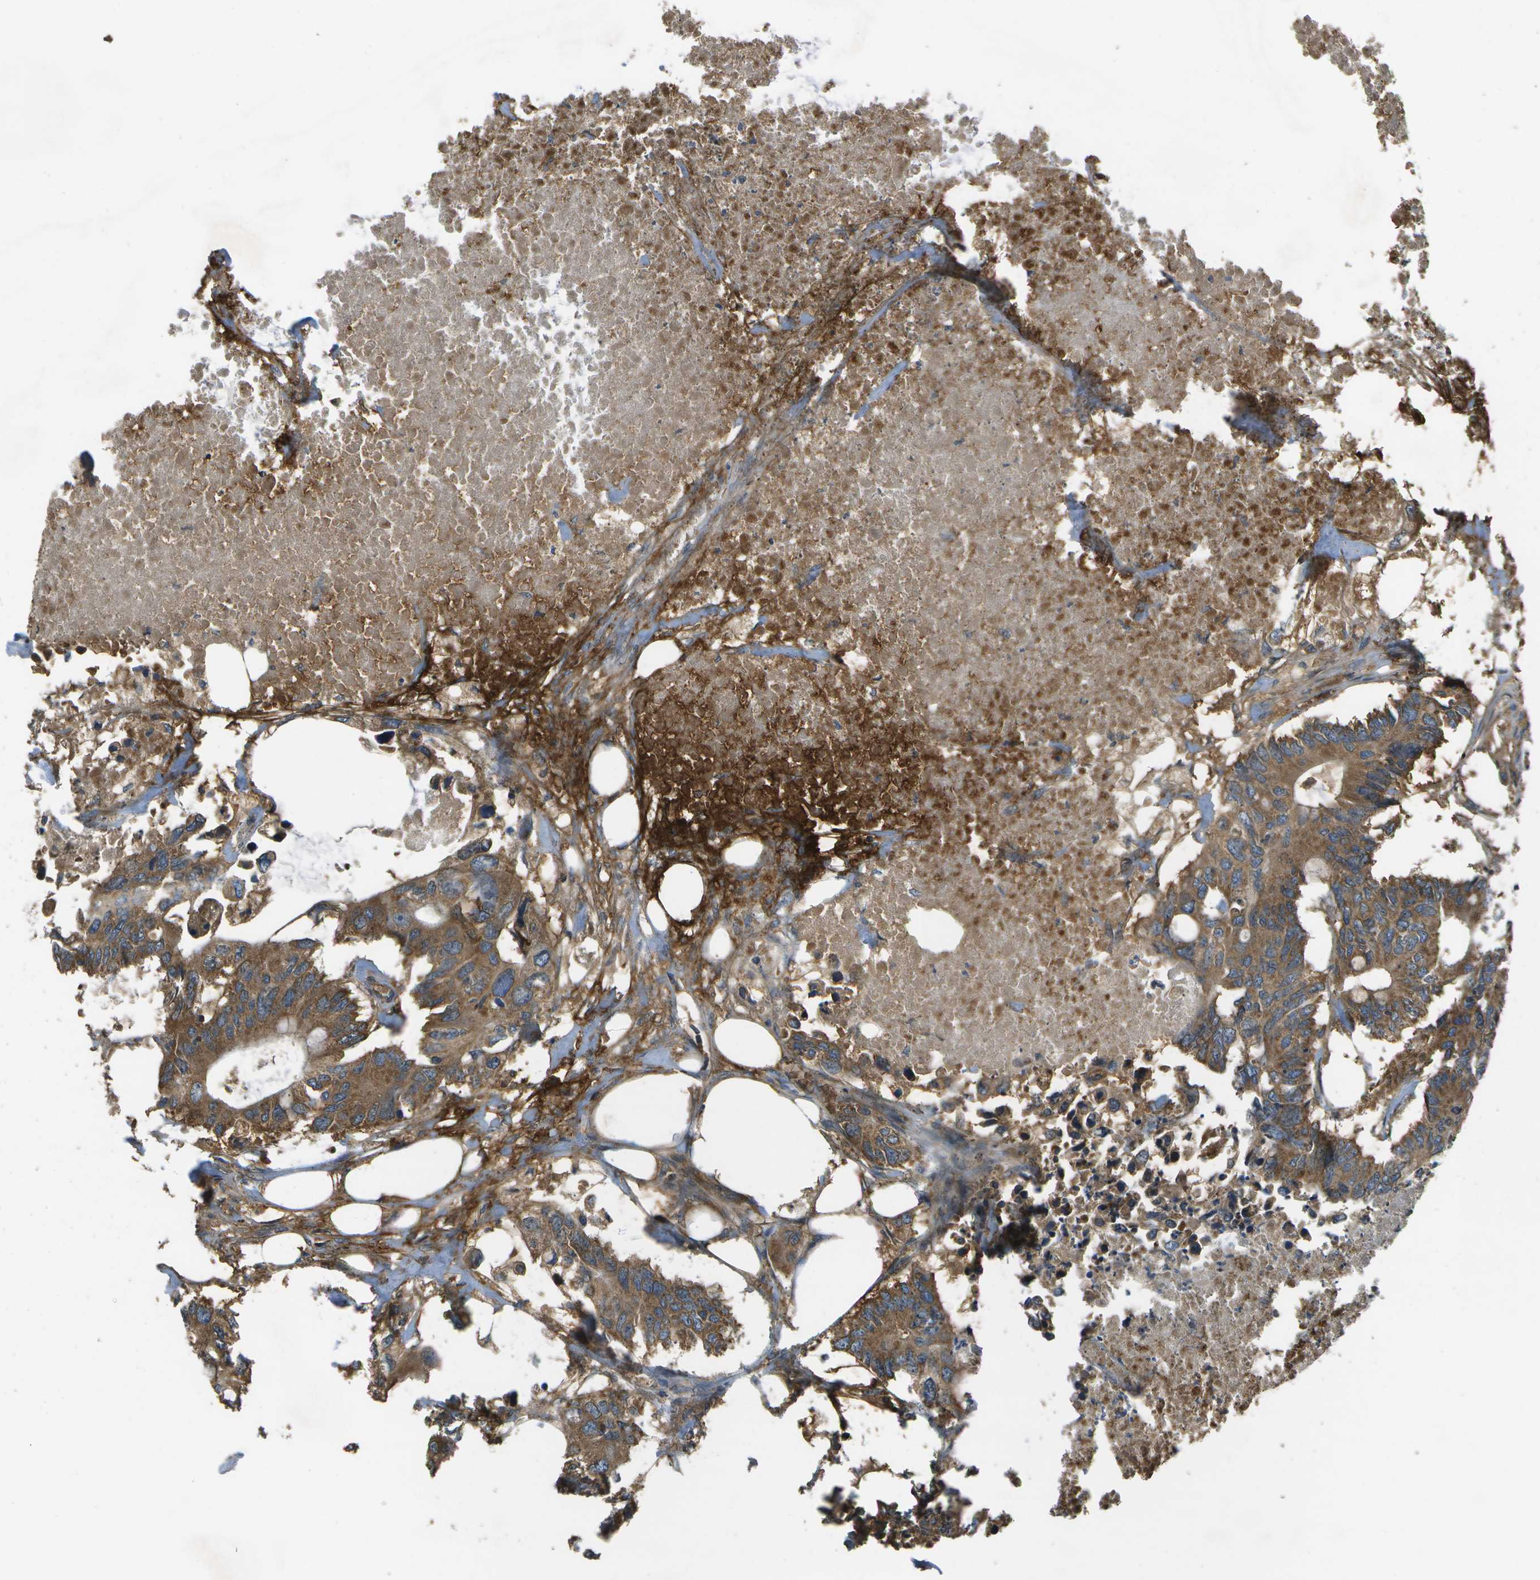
{"staining": {"intensity": "moderate", "quantity": ">75%", "location": "cytoplasmic/membranous"}, "tissue": "colorectal cancer", "cell_type": "Tumor cells", "image_type": "cancer", "snomed": [{"axis": "morphology", "description": "Adenocarcinoma, NOS"}, {"axis": "topography", "description": "Colon"}], "caption": "Tumor cells show medium levels of moderate cytoplasmic/membranous staining in approximately >75% of cells in human adenocarcinoma (colorectal). (Brightfield microscopy of DAB IHC at high magnification).", "gene": "HFE", "patient": {"sex": "male", "age": 71}}